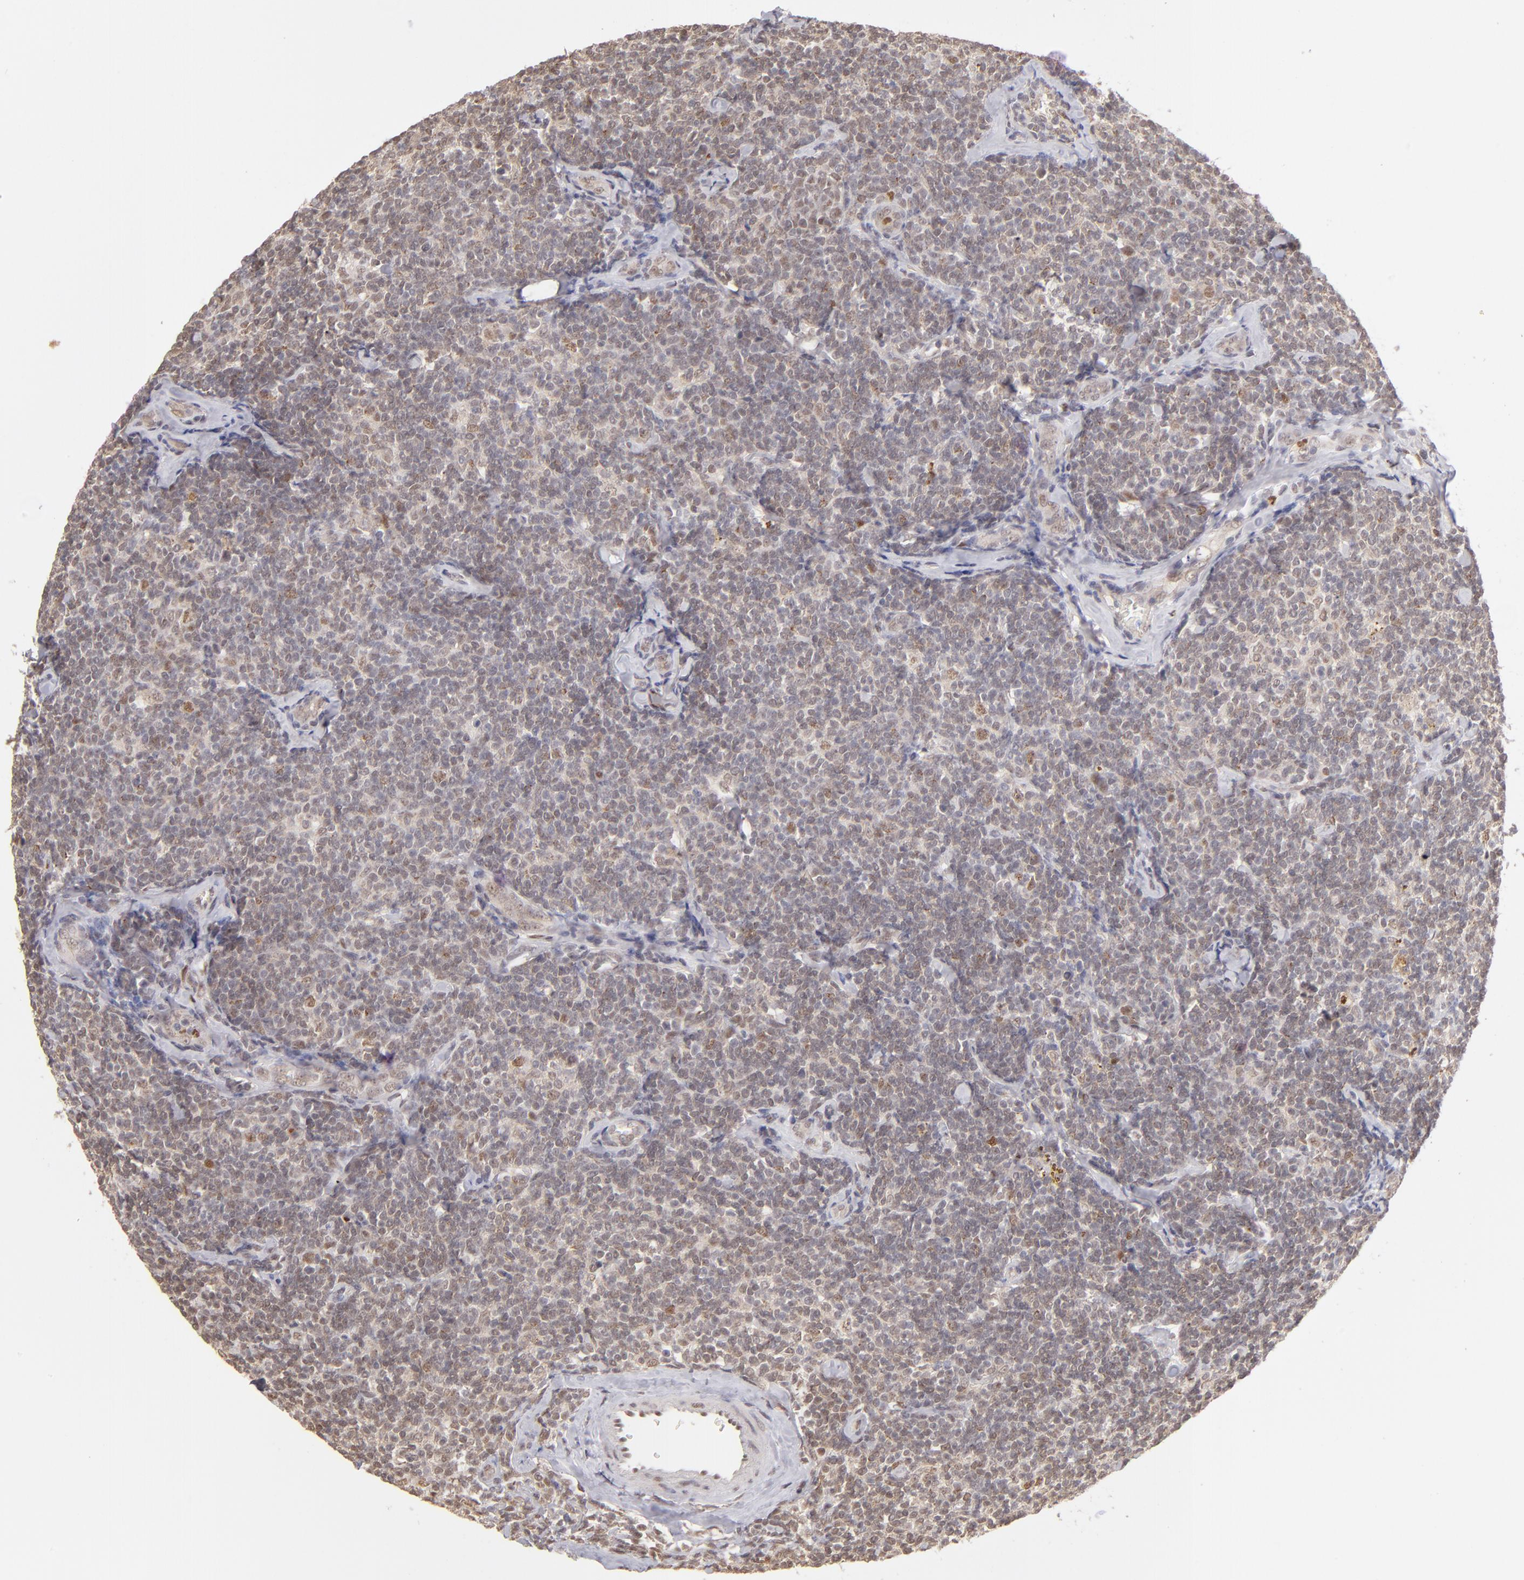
{"staining": {"intensity": "weak", "quantity": "25%-75%", "location": "nuclear"}, "tissue": "lymphoma", "cell_type": "Tumor cells", "image_type": "cancer", "snomed": [{"axis": "morphology", "description": "Malignant lymphoma, non-Hodgkin's type, Low grade"}, {"axis": "topography", "description": "Lymph node"}], "caption": "Brown immunohistochemical staining in malignant lymphoma, non-Hodgkin's type (low-grade) reveals weak nuclear expression in approximately 25%-75% of tumor cells.", "gene": "NFE2", "patient": {"sex": "female", "age": 56}}